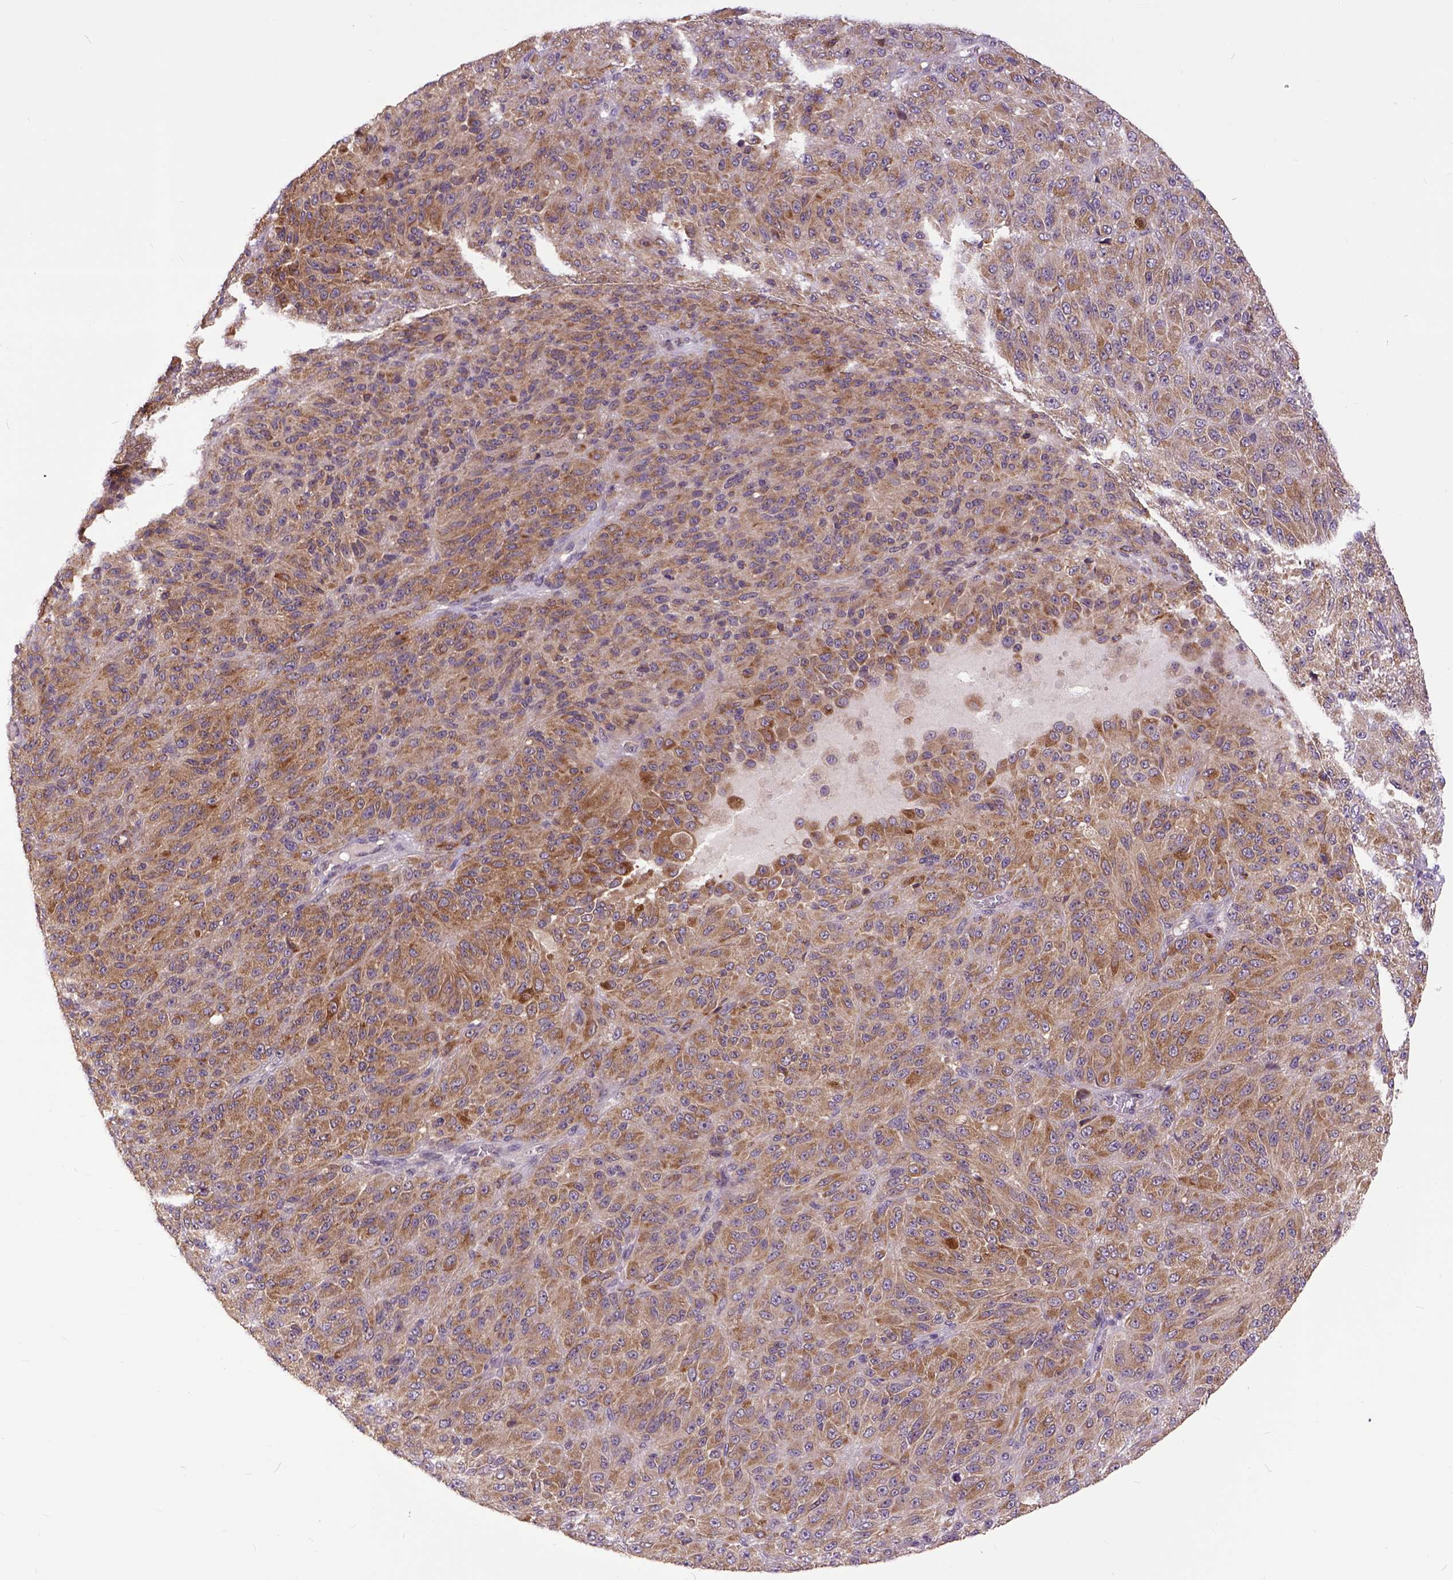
{"staining": {"intensity": "moderate", "quantity": ">75%", "location": "cytoplasmic/membranous"}, "tissue": "melanoma", "cell_type": "Tumor cells", "image_type": "cancer", "snomed": [{"axis": "morphology", "description": "Malignant melanoma, Metastatic site"}, {"axis": "topography", "description": "Brain"}], "caption": "Malignant melanoma (metastatic site) stained with a protein marker shows moderate staining in tumor cells.", "gene": "ARL1", "patient": {"sex": "female", "age": 56}}